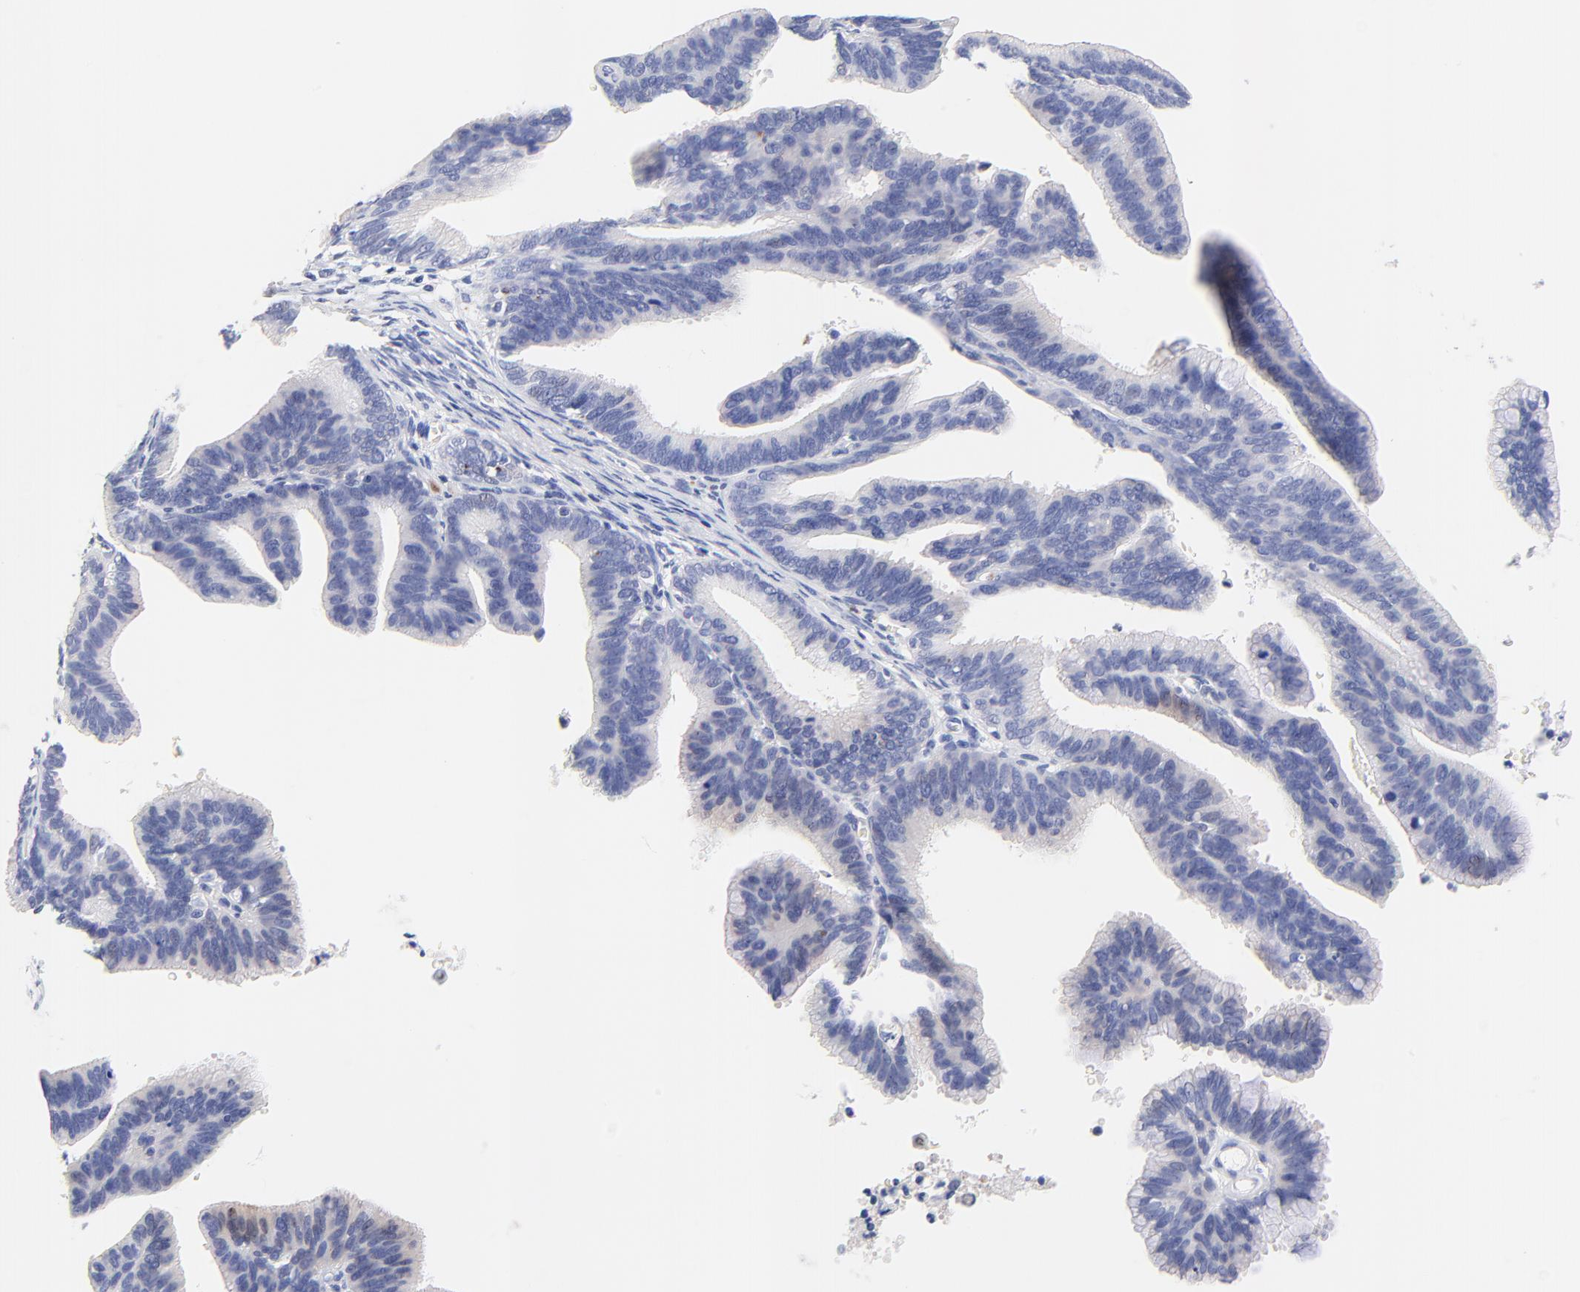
{"staining": {"intensity": "negative", "quantity": "none", "location": "none"}, "tissue": "cervical cancer", "cell_type": "Tumor cells", "image_type": "cancer", "snomed": [{"axis": "morphology", "description": "Adenocarcinoma, NOS"}, {"axis": "topography", "description": "Cervix"}], "caption": "Tumor cells show no significant staining in adenocarcinoma (cervical). The staining was performed using DAB (3,3'-diaminobenzidine) to visualize the protein expression in brown, while the nuclei were stained in blue with hematoxylin (Magnification: 20x).", "gene": "FAM117B", "patient": {"sex": "female", "age": 47}}